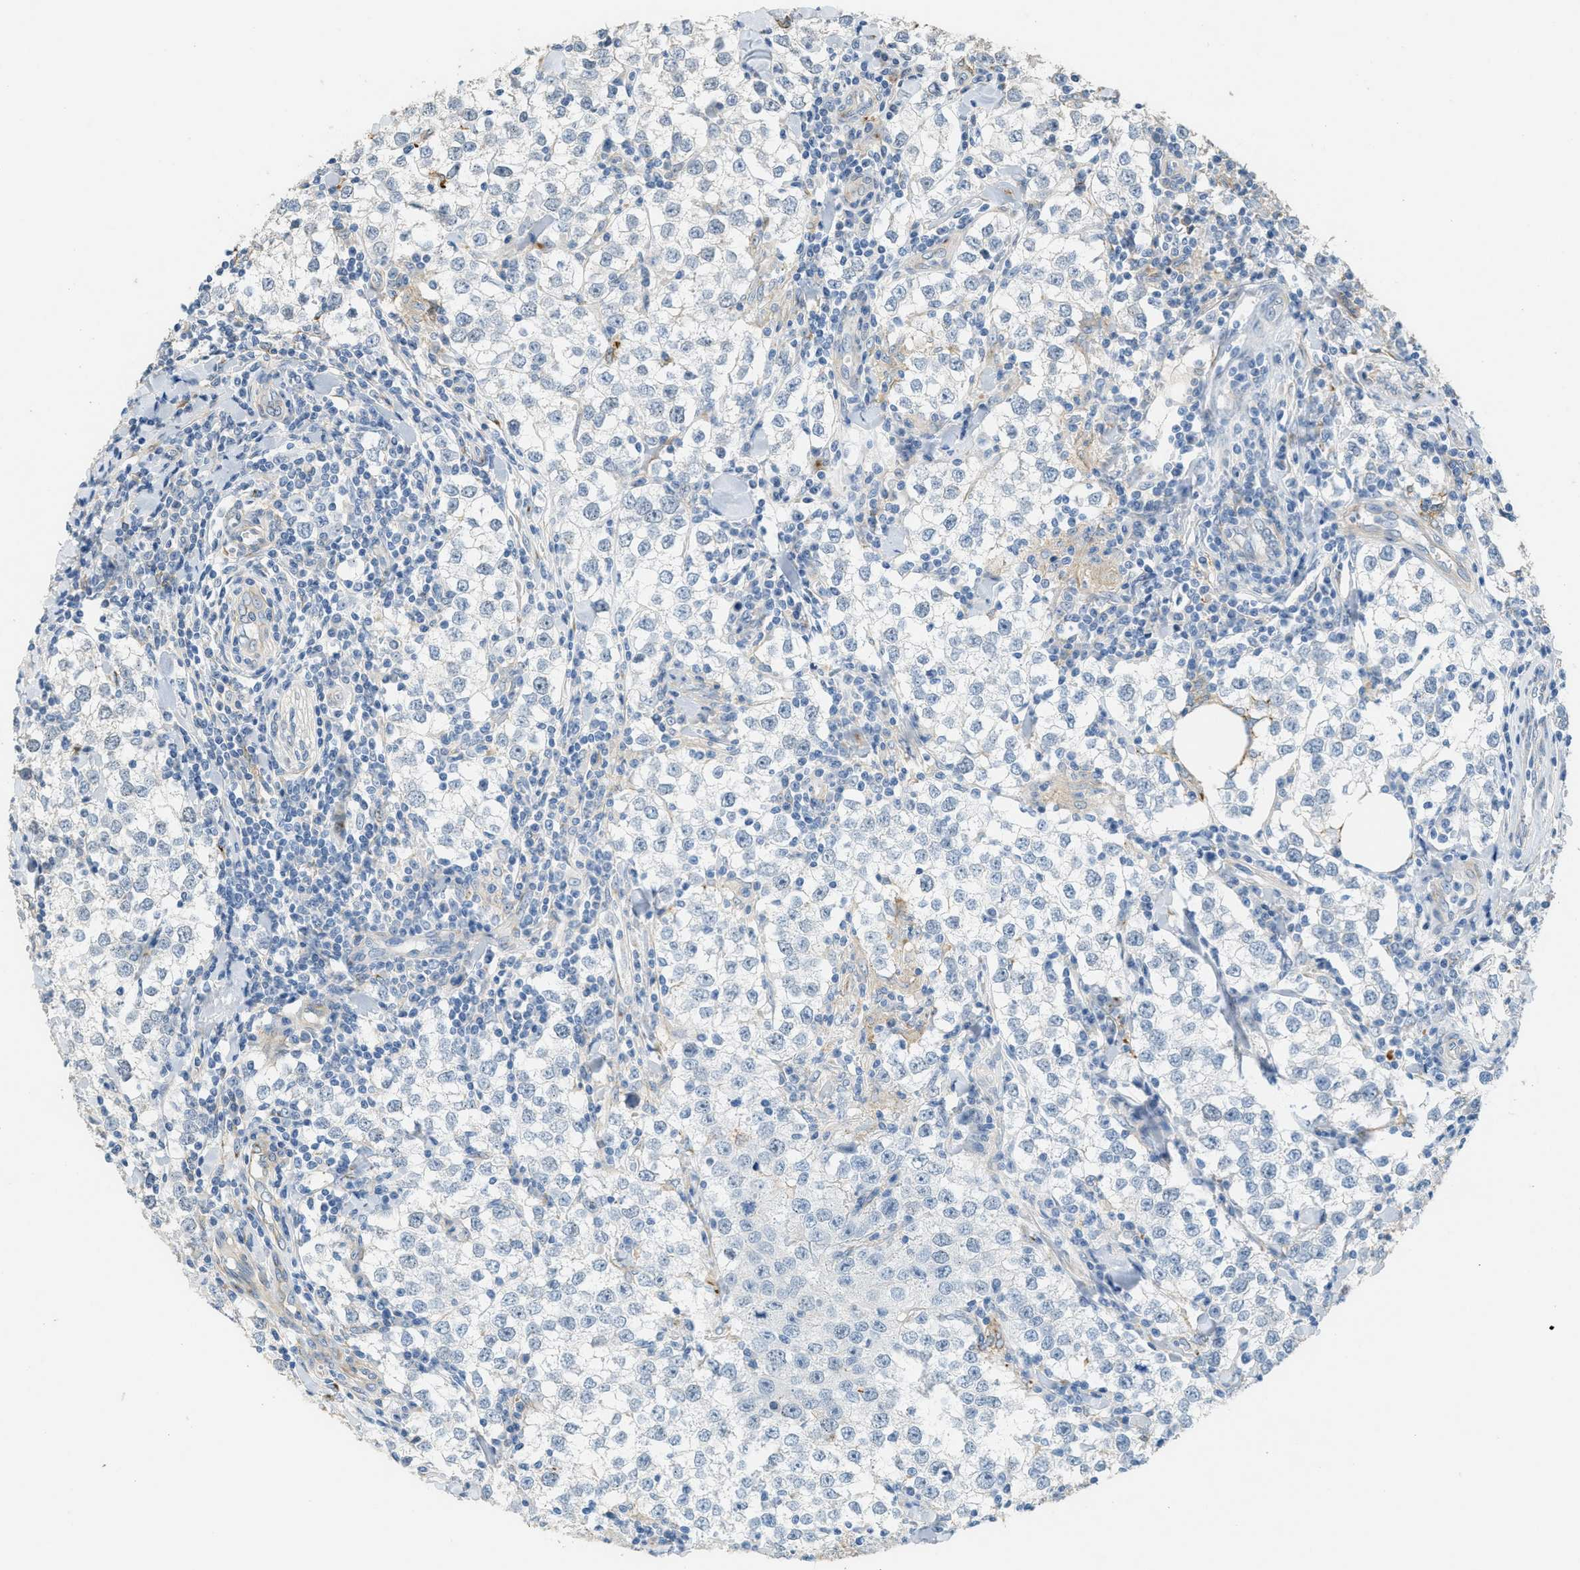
{"staining": {"intensity": "weak", "quantity": "<25%", "location": "cytoplasmic/membranous"}, "tissue": "testis cancer", "cell_type": "Tumor cells", "image_type": "cancer", "snomed": [{"axis": "morphology", "description": "Seminoma, NOS"}, {"axis": "morphology", "description": "Carcinoma, Embryonal, NOS"}, {"axis": "topography", "description": "Testis"}], "caption": "DAB (3,3'-diaminobenzidine) immunohistochemical staining of seminoma (testis) reveals no significant staining in tumor cells. (Stains: DAB immunohistochemistry (IHC) with hematoxylin counter stain, Microscopy: brightfield microscopy at high magnification).", "gene": "ADCY5", "patient": {"sex": "male", "age": 36}}